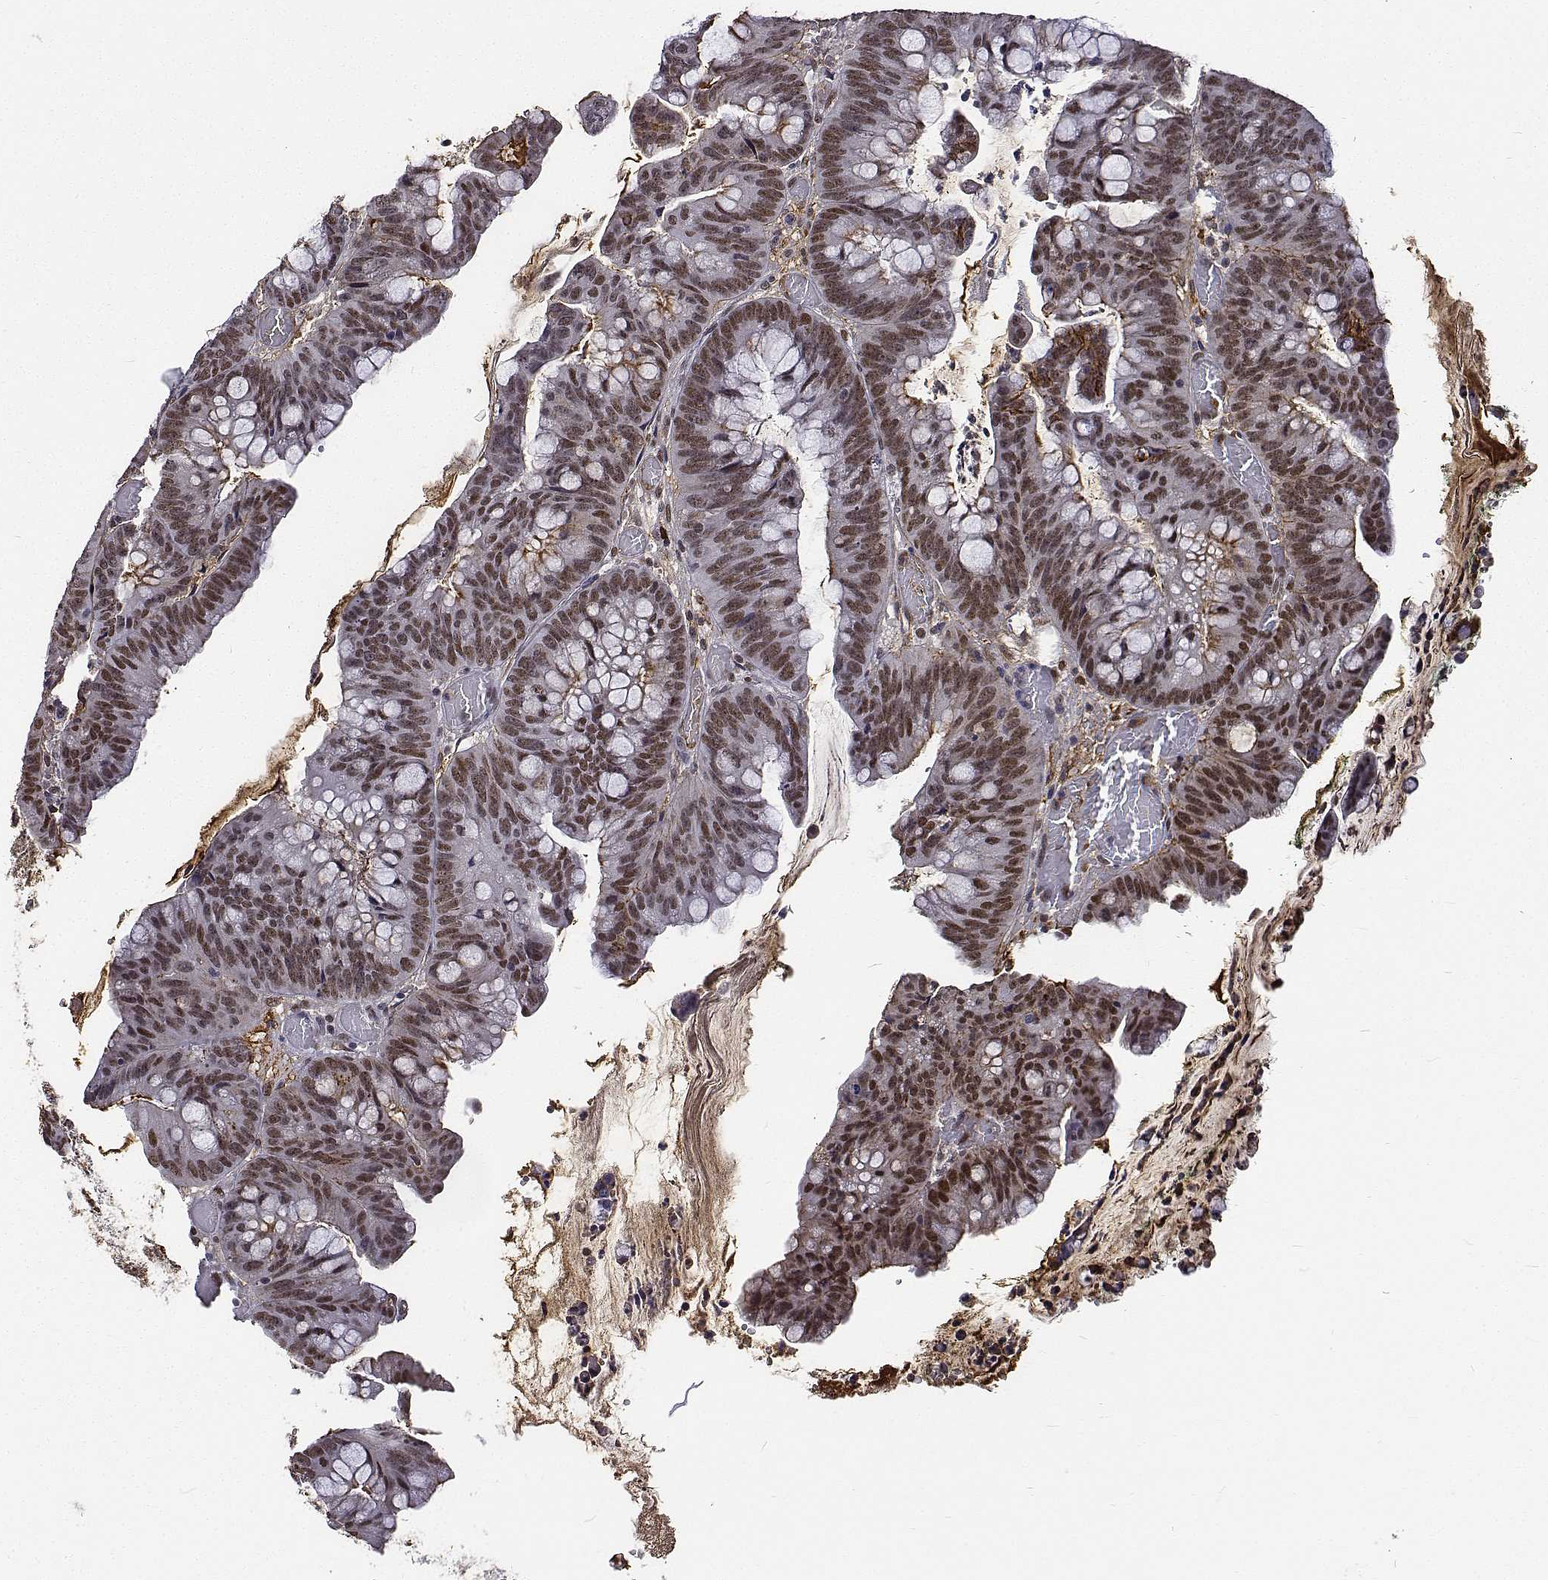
{"staining": {"intensity": "moderate", "quantity": ">75%", "location": "nuclear"}, "tissue": "colorectal cancer", "cell_type": "Tumor cells", "image_type": "cancer", "snomed": [{"axis": "morphology", "description": "Adenocarcinoma, NOS"}, {"axis": "topography", "description": "Colon"}], "caption": "IHC (DAB) staining of human colorectal cancer (adenocarcinoma) shows moderate nuclear protein staining in approximately >75% of tumor cells.", "gene": "ATRX", "patient": {"sex": "male", "age": 62}}